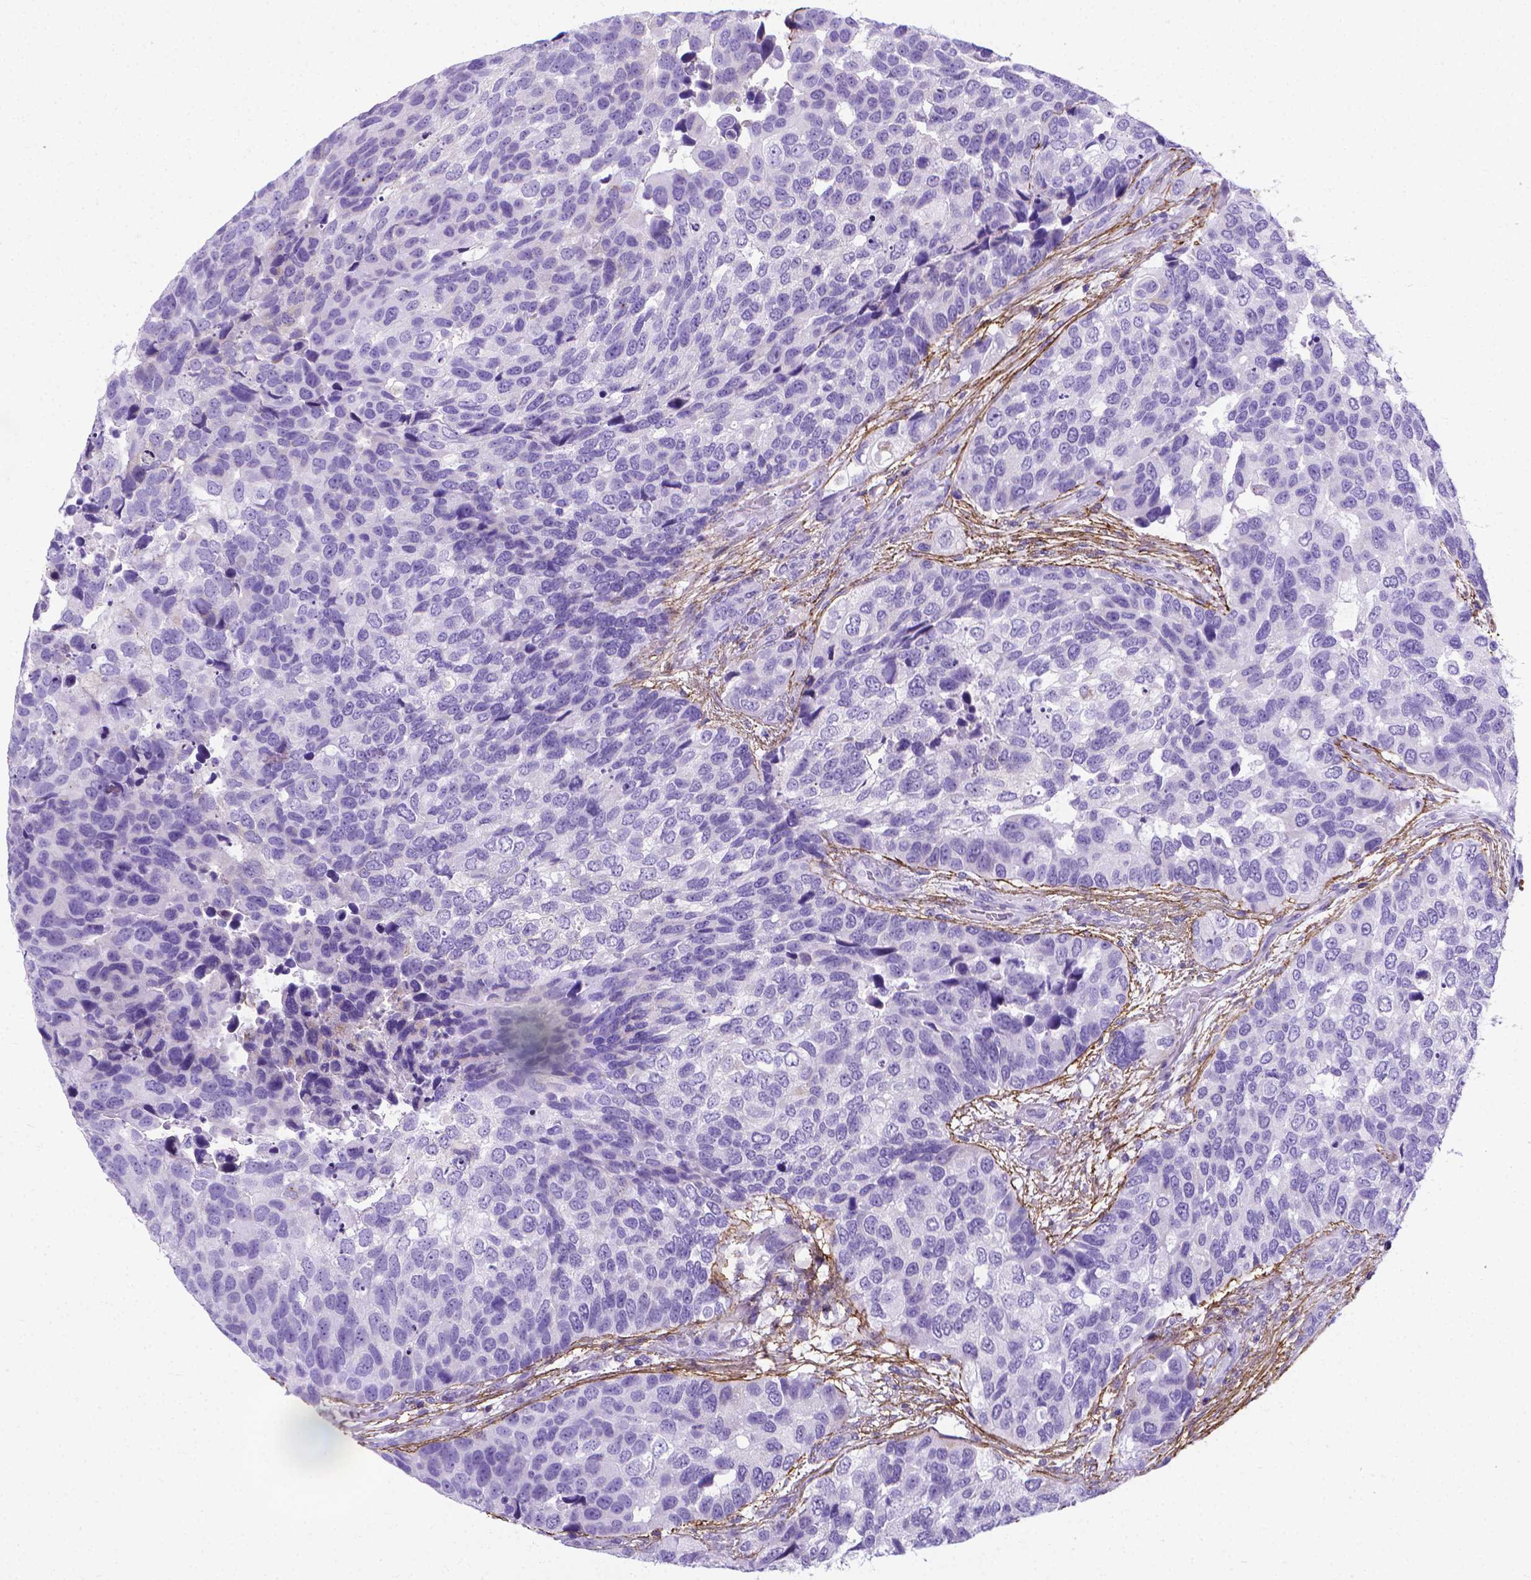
{"staining": {"intensity": "negative", "quantity": "none", "location": "none"}, "tissue": "urothelial cancer", "cell_type": "Tumor cells", "image_type": "cancer", "snomed": [{"axis": "morphology", "description": "Urothelial carcinoma, High grade"}, {"axis": "topography", "description": "Urinary bladder"}], "caption": "IHC of human urothelial carcinoma (high-grade) displays no expression in tumor cells.", "gene": "MFAP2", "patient": {"sex": "male", "age": 60}}